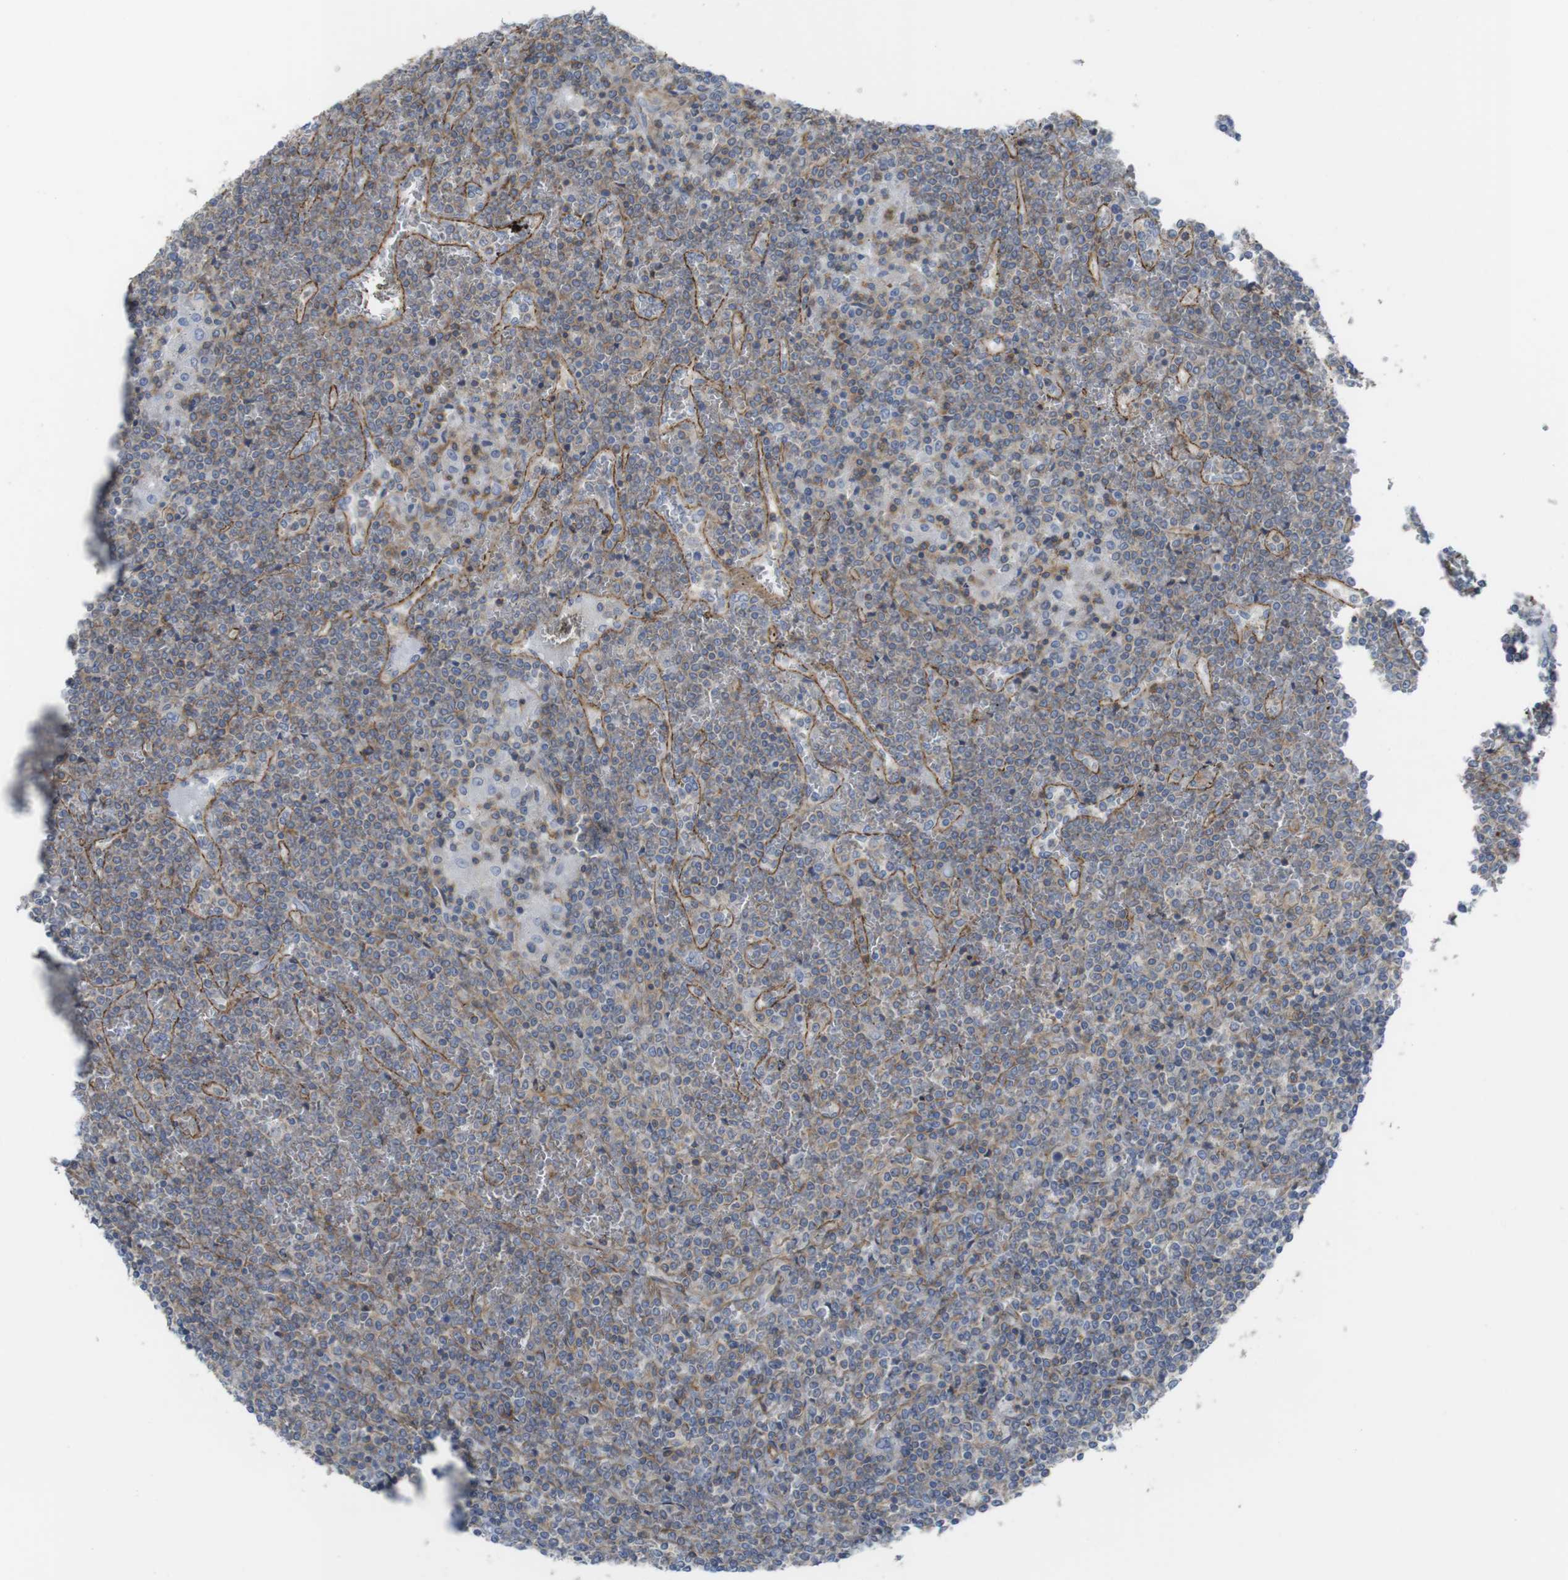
{"staining": {"intensity": "weak", "quantity": "25%-75%", "location": "cytoplasmic/membranous"}, "tissue": "lymphoma", "cell_type": "Tumor cells", "image_type": "cancer", "snomed": [{"axis": "morphology", "description": "Malignant lymphoma, non-Hodgkin's type, Low grade"}, {"axis": "topography", "description": "Spleen"}], "caption": "Human low-grade malignant lymphoma, non-Hodgkin's type stained with a brown dye displays weak cytoplasmic/membranous positive positivity in about 25%-75% of tumor cells.", "gene": "PREX2", "patient": {"sex": "female", "age": 19}}